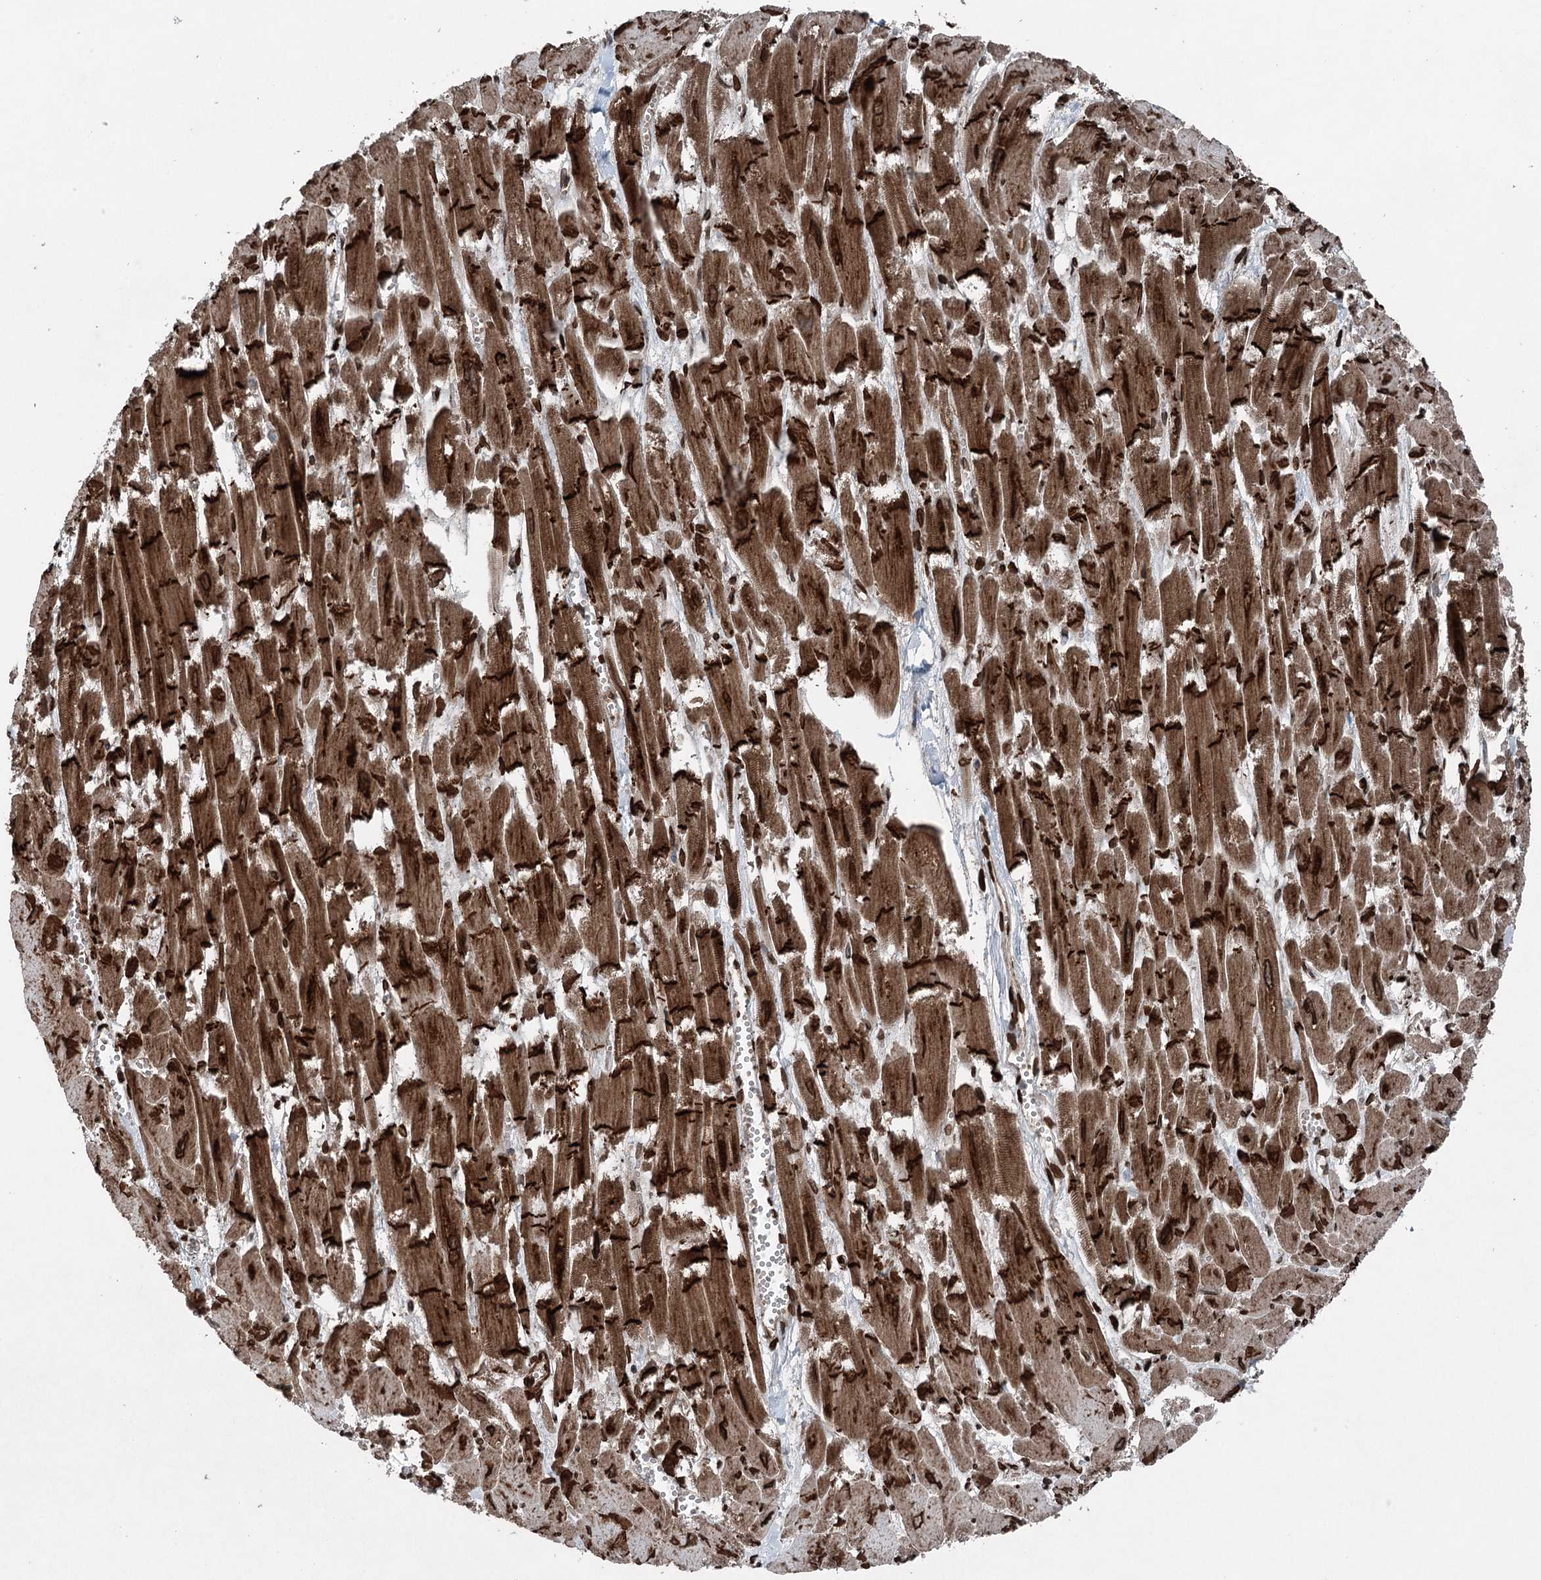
{"staining": {"intensity": "strong", "quantity": ">75%", "location": "cytoplasmic/membranous"}, "tissue": "heart muscle", "cell_type": "Cardiomyocytes", "image_type": "normal", "snomed": [{"axis": "morphology", "description": "Normal tissue, NOS"}, {"axis": "topography", "description": "Heart"}], "caption": "This histopathology image reveals immunohistochemistry staining of benign heart muscle, with high strong cytoplasmic/membranous positivity in about >75% of cardiomyocytes.", "gene": "BCKDHA", "patient": {"sex": "male", "age": 54}}